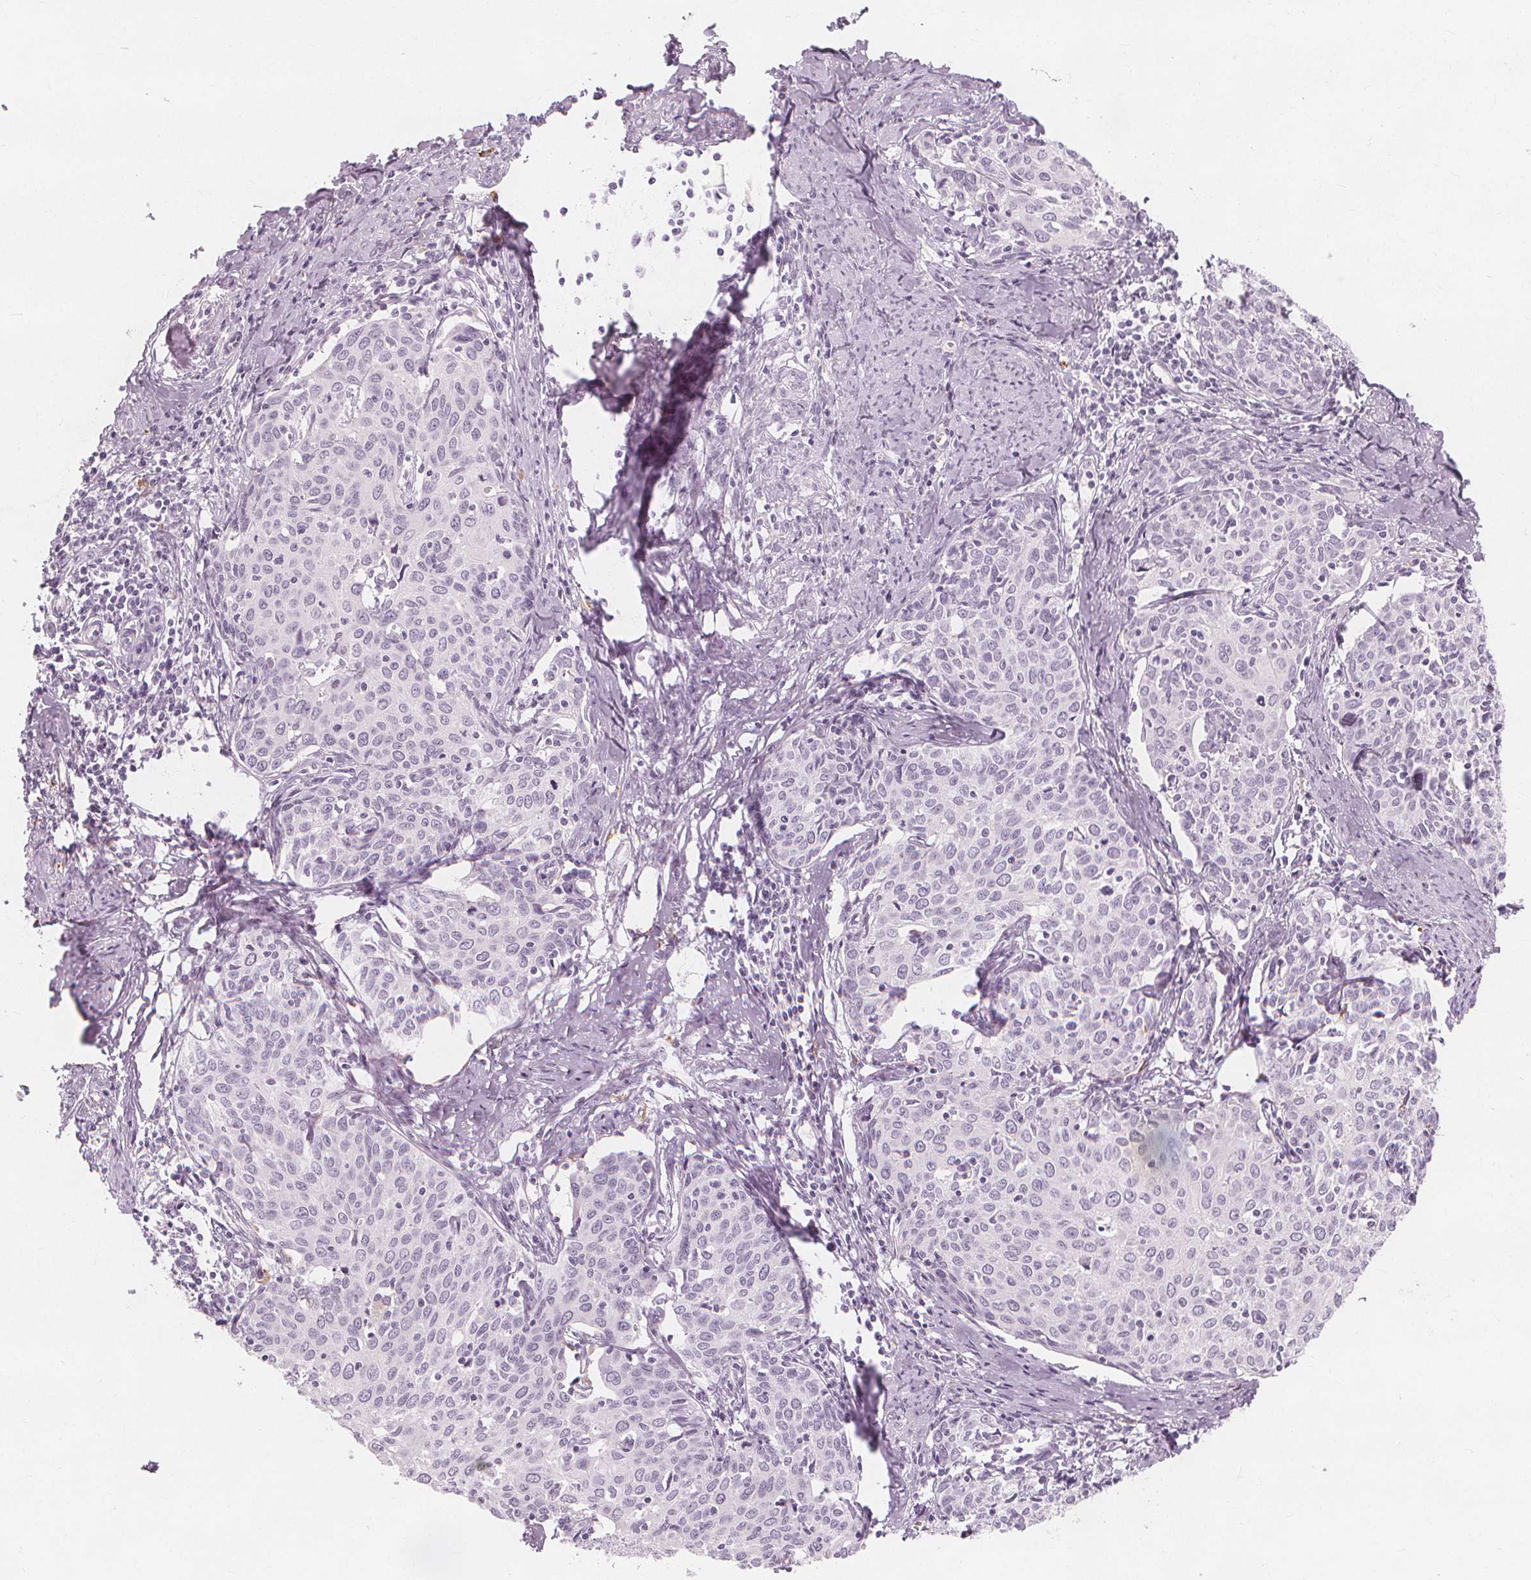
{"staining": {"intensity": "negative", "quantity": "none", "location": "none"}, "tissue": "cervical cancer", "cell_type": "Tumor cells", "image_type": "cancer", "snomed": [{"axis": "morphology", "description": "Squamous cell carcinoma, NOS"}, {"axis": "topography", "description": "Cervix"}], "caption": "Immunohistochemistry of human cervical squamous cell carcinoma reveals no positivity in tumor cells. The staining is performed using DAB (3,3'-diaminobenzidine) brown chromogen with nuclei counter-stained in using hematoxylin.", "gene": "TFF1", "patient": {"sex": "female", "age": 62}}